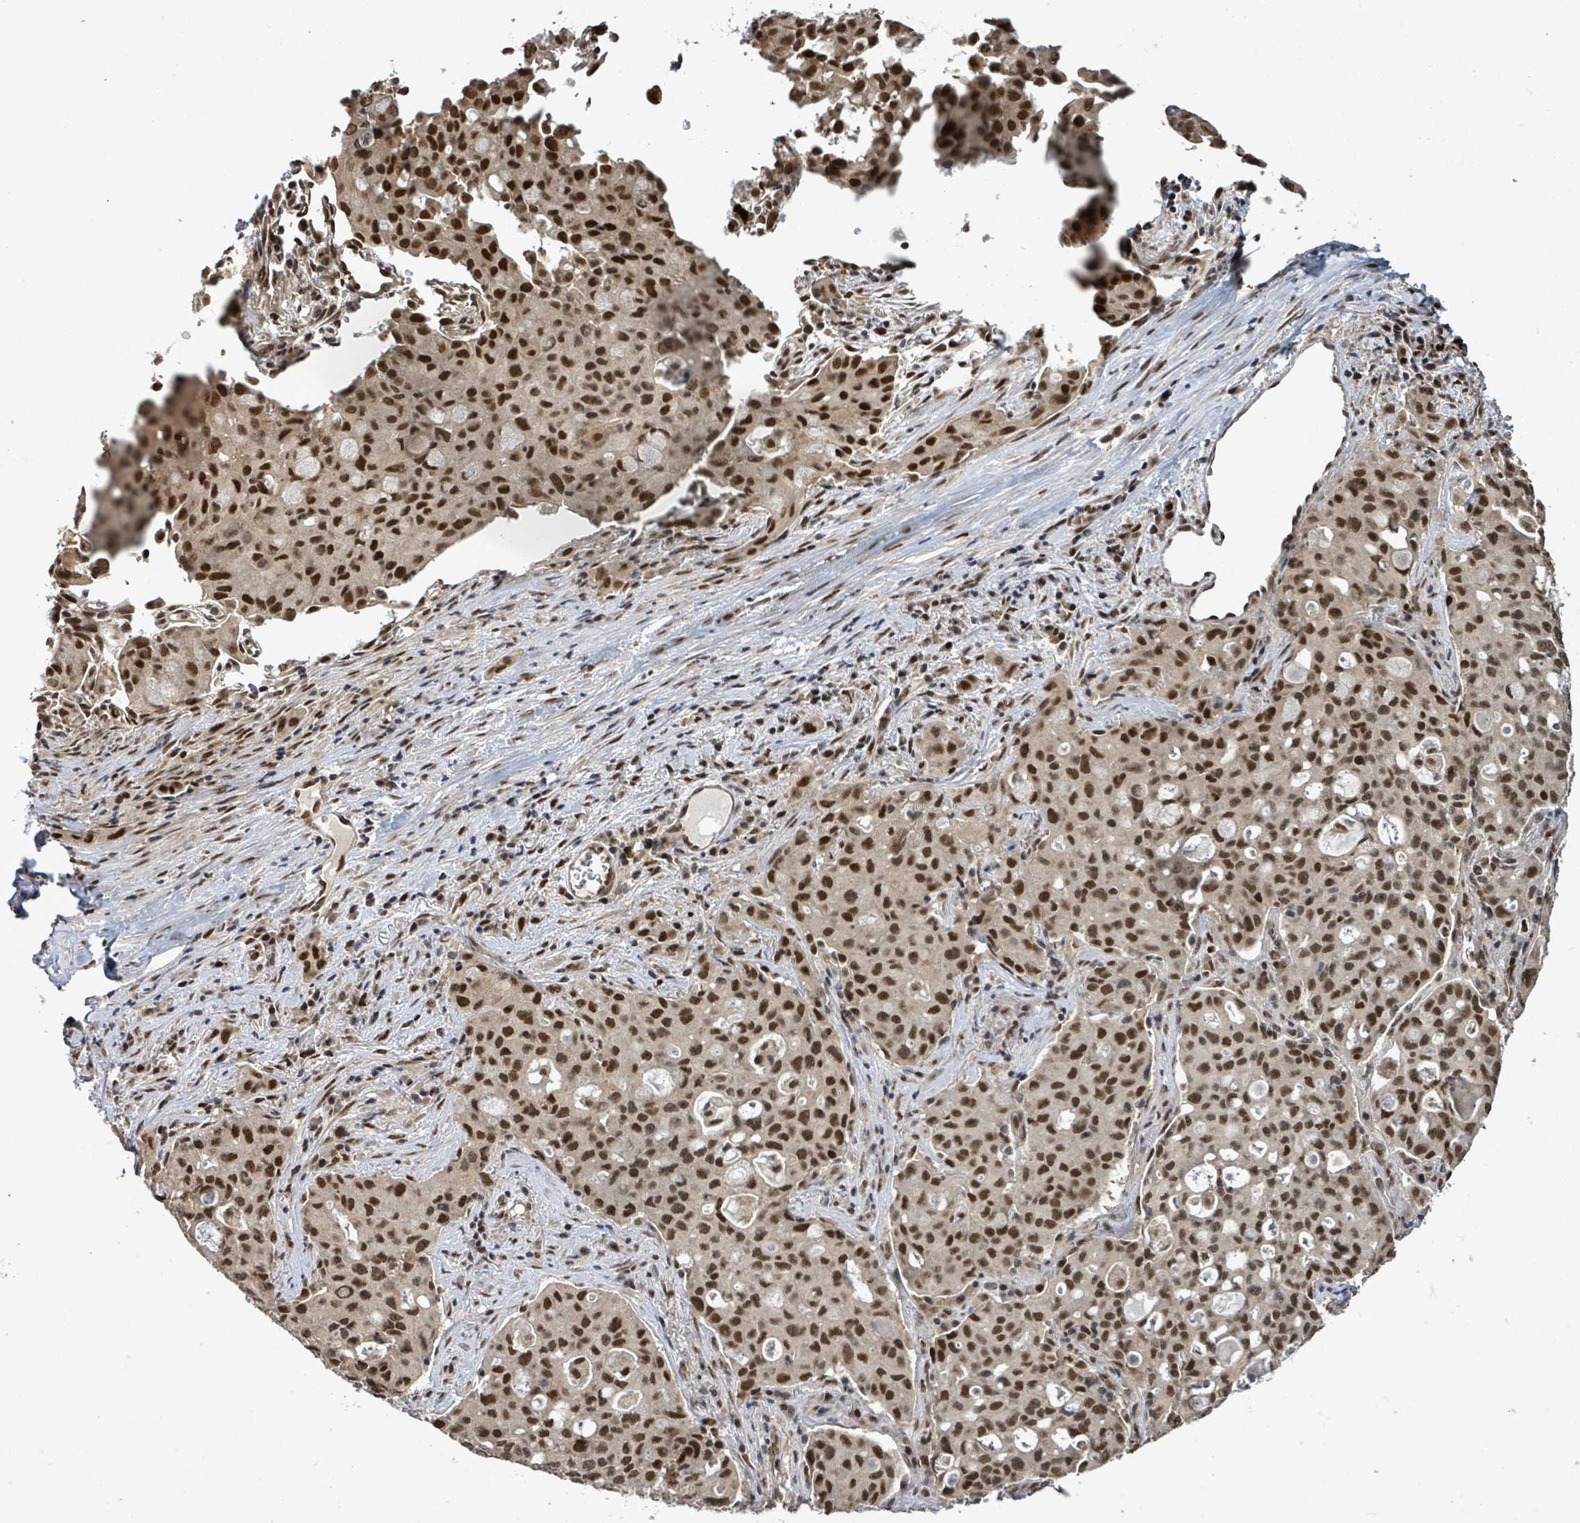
{"staining": {"intensity": "strong", "quantity": ">75%", "location": "nuclear"}, "tissue": "lung cancer", "cell_type": "Tumor cells", "image_type": "cancer", "snomed": [{"axis": "morphology", "description": "Adenocarcinoma, NOS"}, {"axis": "topography", "description": "Lung"}], "caption": "High-power microscopy captured an immunohistochemistry image of adenocarcinoma (lung), revealing strong nuclear positivity in about >75% of tumor cells. (DAB (3,3'-diaminobenzidine) IHC, brown staining for protein, blue staining for nuclei).", "gene": "PATZ1", "patient": {"sex": "female", "age": 44}}